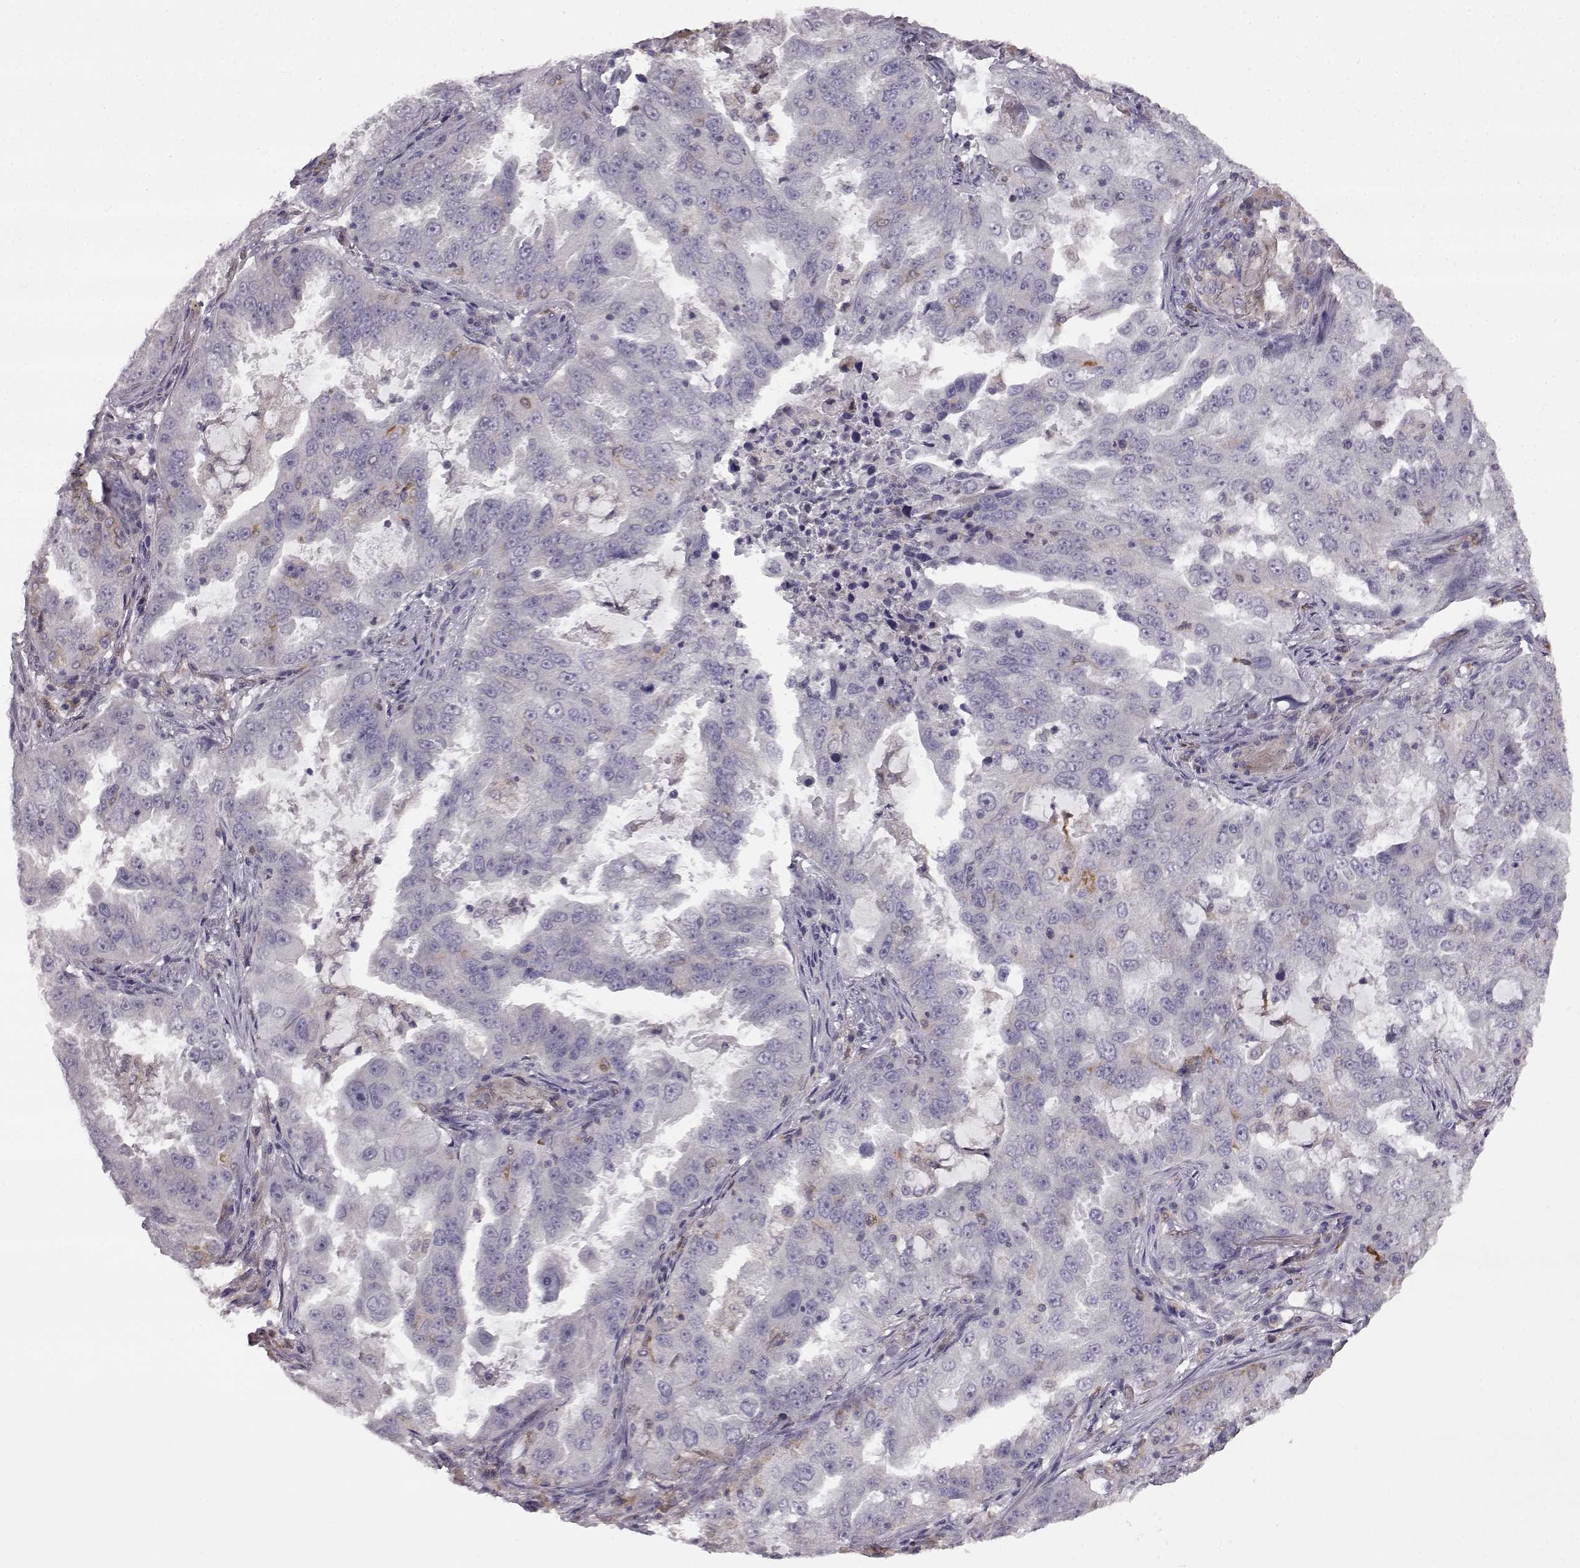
{"staining": {"intensity": "negative", "quantity": "none", "location": "none"}, "tissue": "lung cancer", "cell_type": "Tumor cells", "image_type": "cancer", "snomed": [{"axis": "morphology", "description": "Adenocarcinoma, NOS"}, {"axis": "topography", "description": "Lung"}], "caption": "Immunohistochemistry (IHC) of adenocarcinoma (lung) exhibits no staining in tumor cells.", "gene": "SPAG17", "patient": {"sex": "female", "age": 61}}